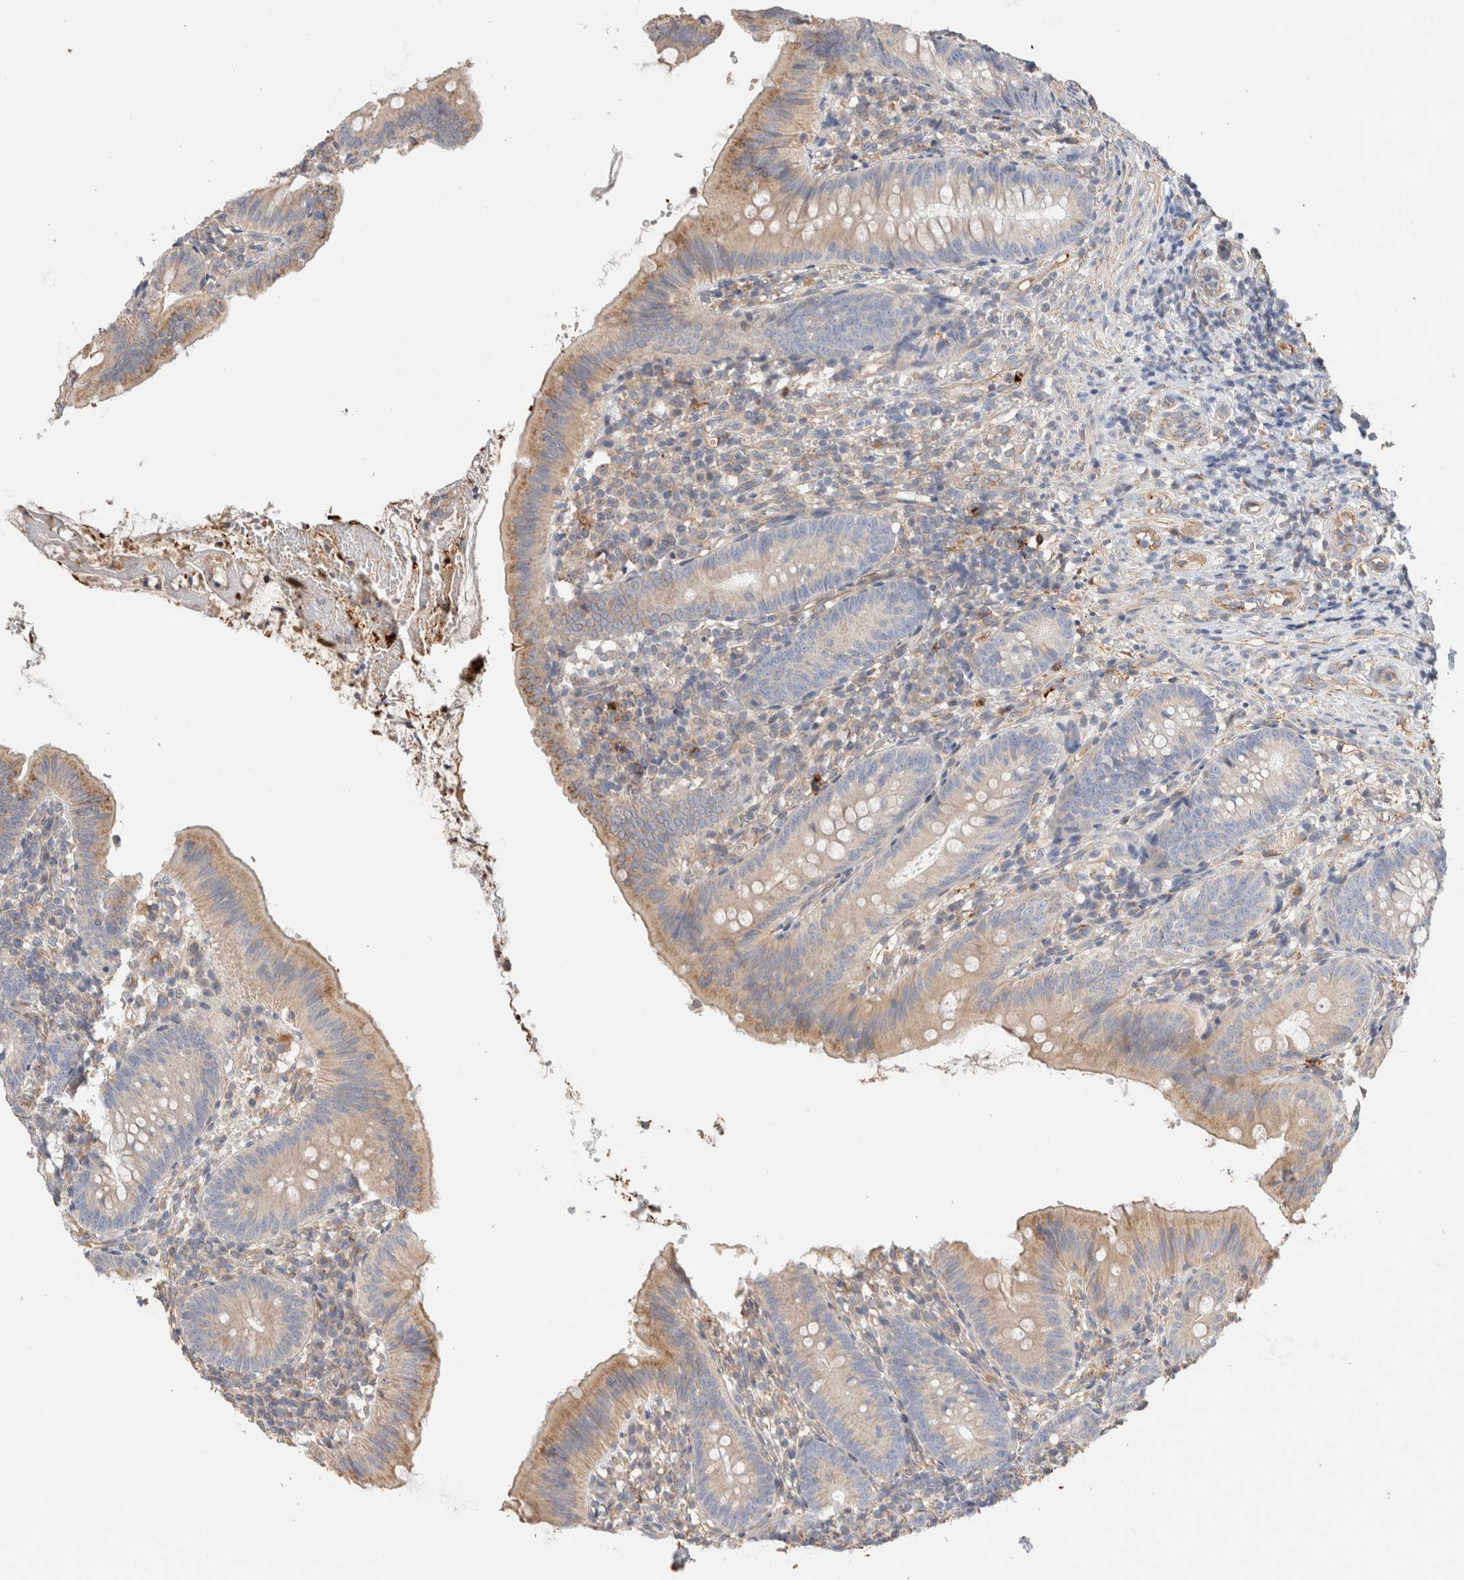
{"staining": {"intensity": "weak", "quantity": "25%-75%", "location": "cytoplasmic/membranous"}, "tissue": "appendix", "cell_type": "Glandular cells", "image_type": "normal", "snomed": [{"axis": "morphology", "description": "Normal tissue, NOS"}, {"axis": "topography", "description": "Appendix"}], "caption": "Brown immunohistochemical staining in normal human appendix demonstrates weak cytoplasmic/membranous positivity in approximately 25%-75% of glandular cells. Nuclei are stained in blue.", "gene": "PROS1", "patient": {"sex": "male", "age": 1}}